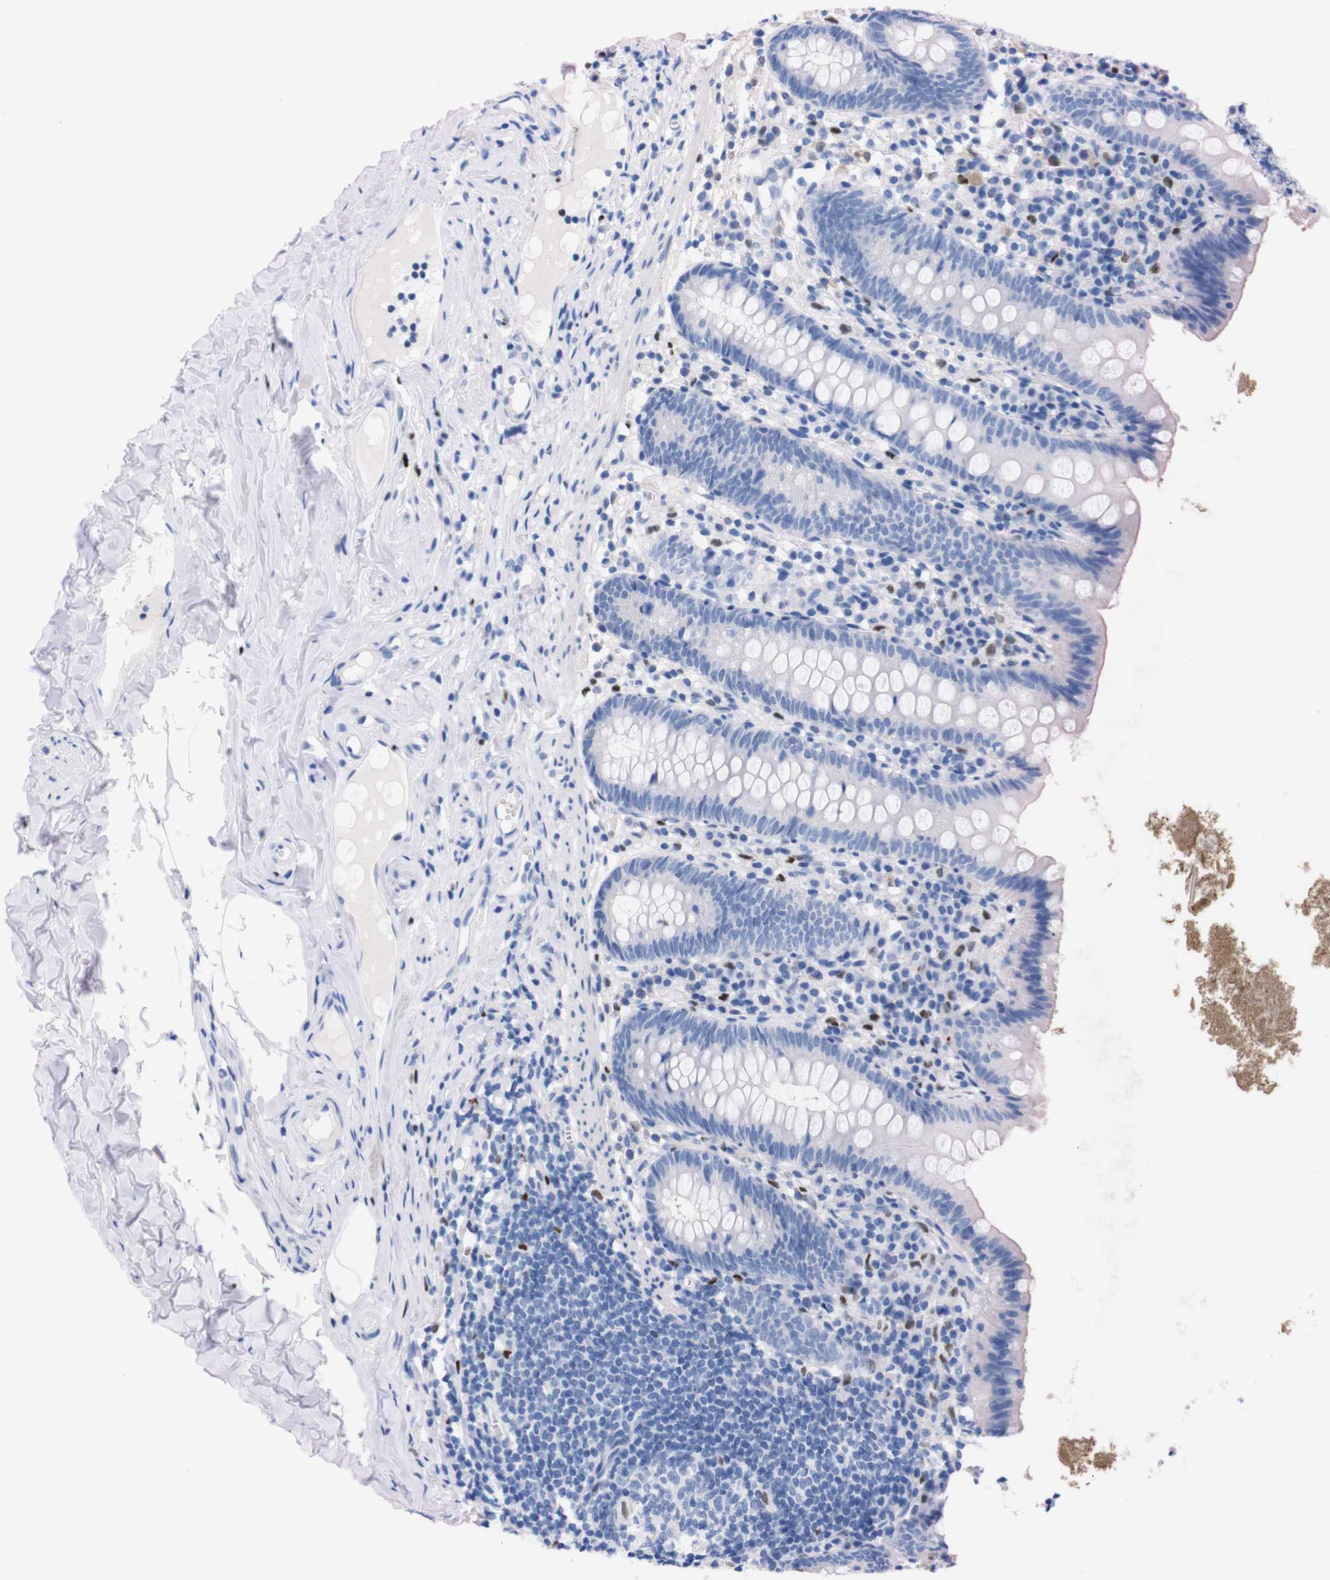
{"staining": {"intensity": "negative", "quantity": "none", "location": "none"}, "tissue": "appendix", "cell_type": "Glandular cells", "image_type": "normal", "snomed": [{"axis": "morphology", "description": "Normal tissue, NOS"}, {"axis": "topography", "description": "Appendix"}], "caption": "Immunohistochemical staining of unremarkable appendix reveals no significant staining in glandular cells. (DAB (3,3'-diaminobenzidine) immunohistochemistry (IHC) with hematoxylin counter stain).", "gene": "P2RY12", "patient": {"sex": "male", "age": 52}}